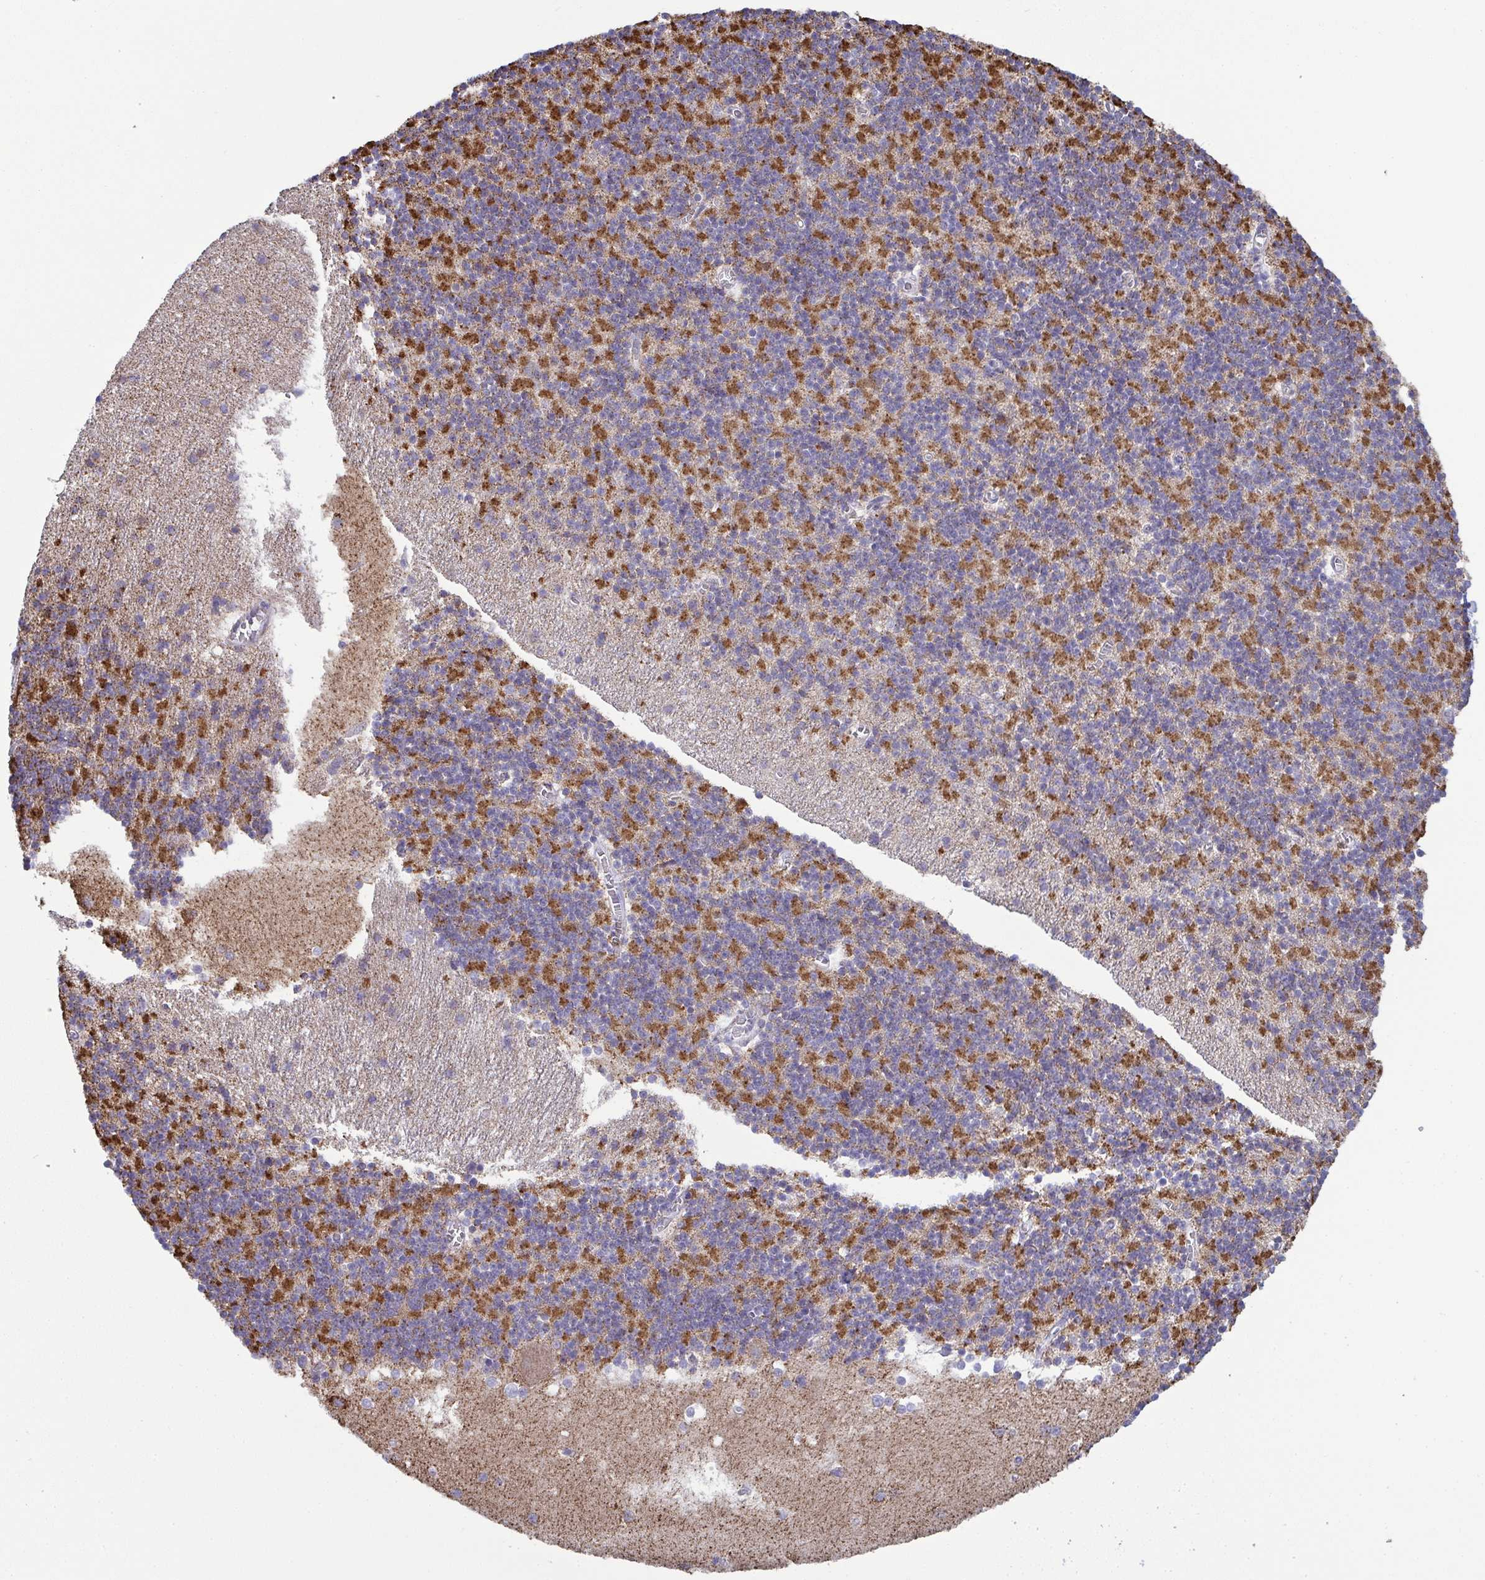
{"staining": {"intensity": "moderate", "quantity": "25%-75%", "location": "cytoplasmic/membranous"}, "tissue": "cerebellum", "cell_type": "Cells in granular layer", "image_type": "normal", "snomed": [{"axis": "morphology", "description": "Normal tissue, NOS"}, {"axis": "topography", "description": "Cerebellum"}], "caption": "Immunohistochemistry (IHC) image of benign cerebellum: human cerebellum stained using IHC shows medium levels of moderate protein expression localized specifically in the cytoplasmic/membranous of cells in granular layer, appearing as a cytoplasmic/membranous brown color.", "gene": "CSDE1", "patient": {"sex": "male", "age": 54}}